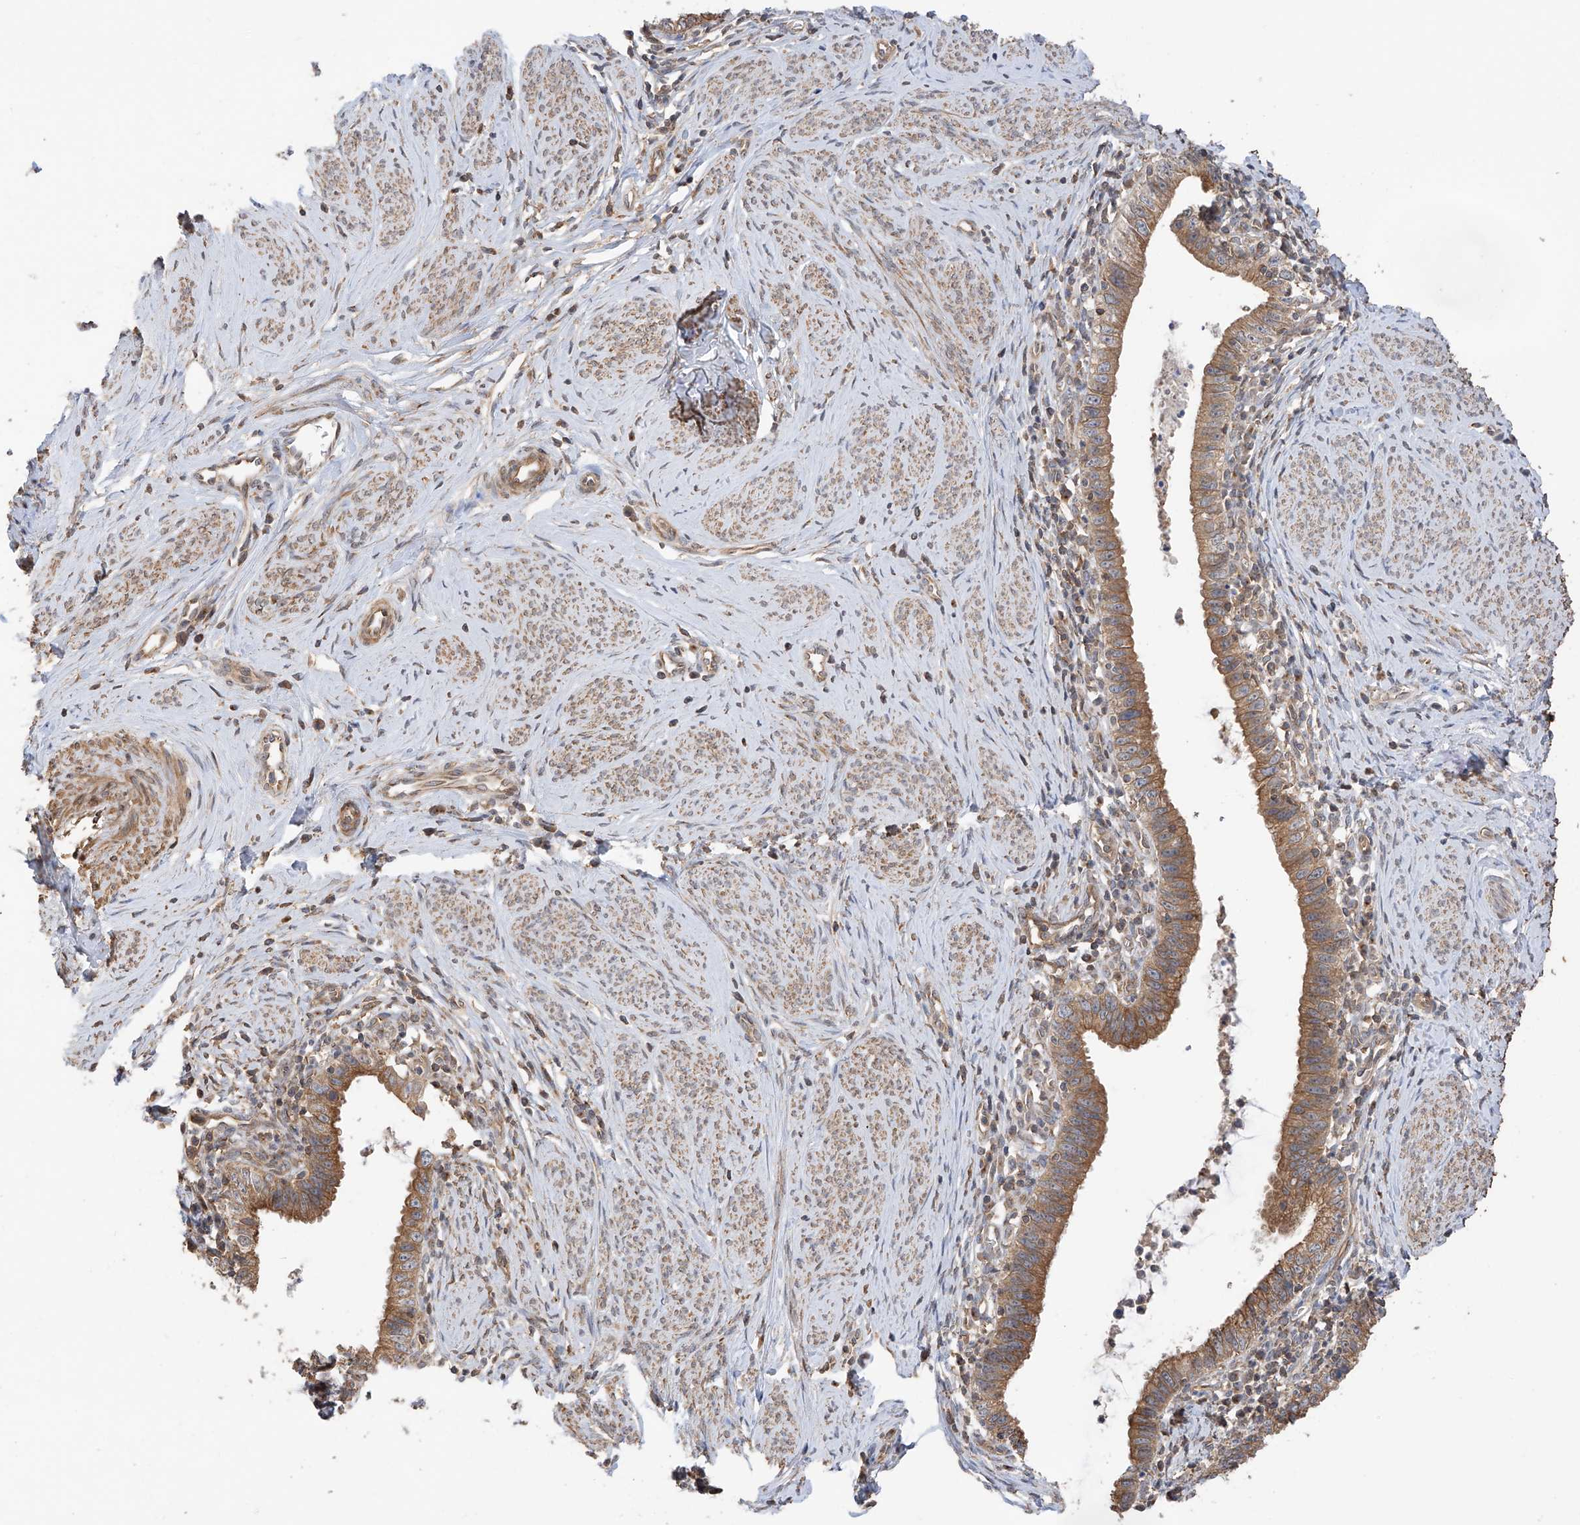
{"staining": {"intensity": "strong", "quantity": "25%-75%", "location": "cytoplasmic/membranous"}, "tissue": "cervical cancer", "cell_type": "Tumor cells", "image_type": "cancer", "snomed": [{"axis": "morphology", "description": "Adenocarcinoma, NOS"}, {"axis": "topography", "description": "Cervix"}], "caption": "Adenocarcinoma (cervical) was stained to show a protein in brown. There is high levels of strong cytoplasmic/membranous expression in approximately 25%-75% of tumor cells.", "gene": "RPAIN", "patient": {"sex": "female", "age": 36}}